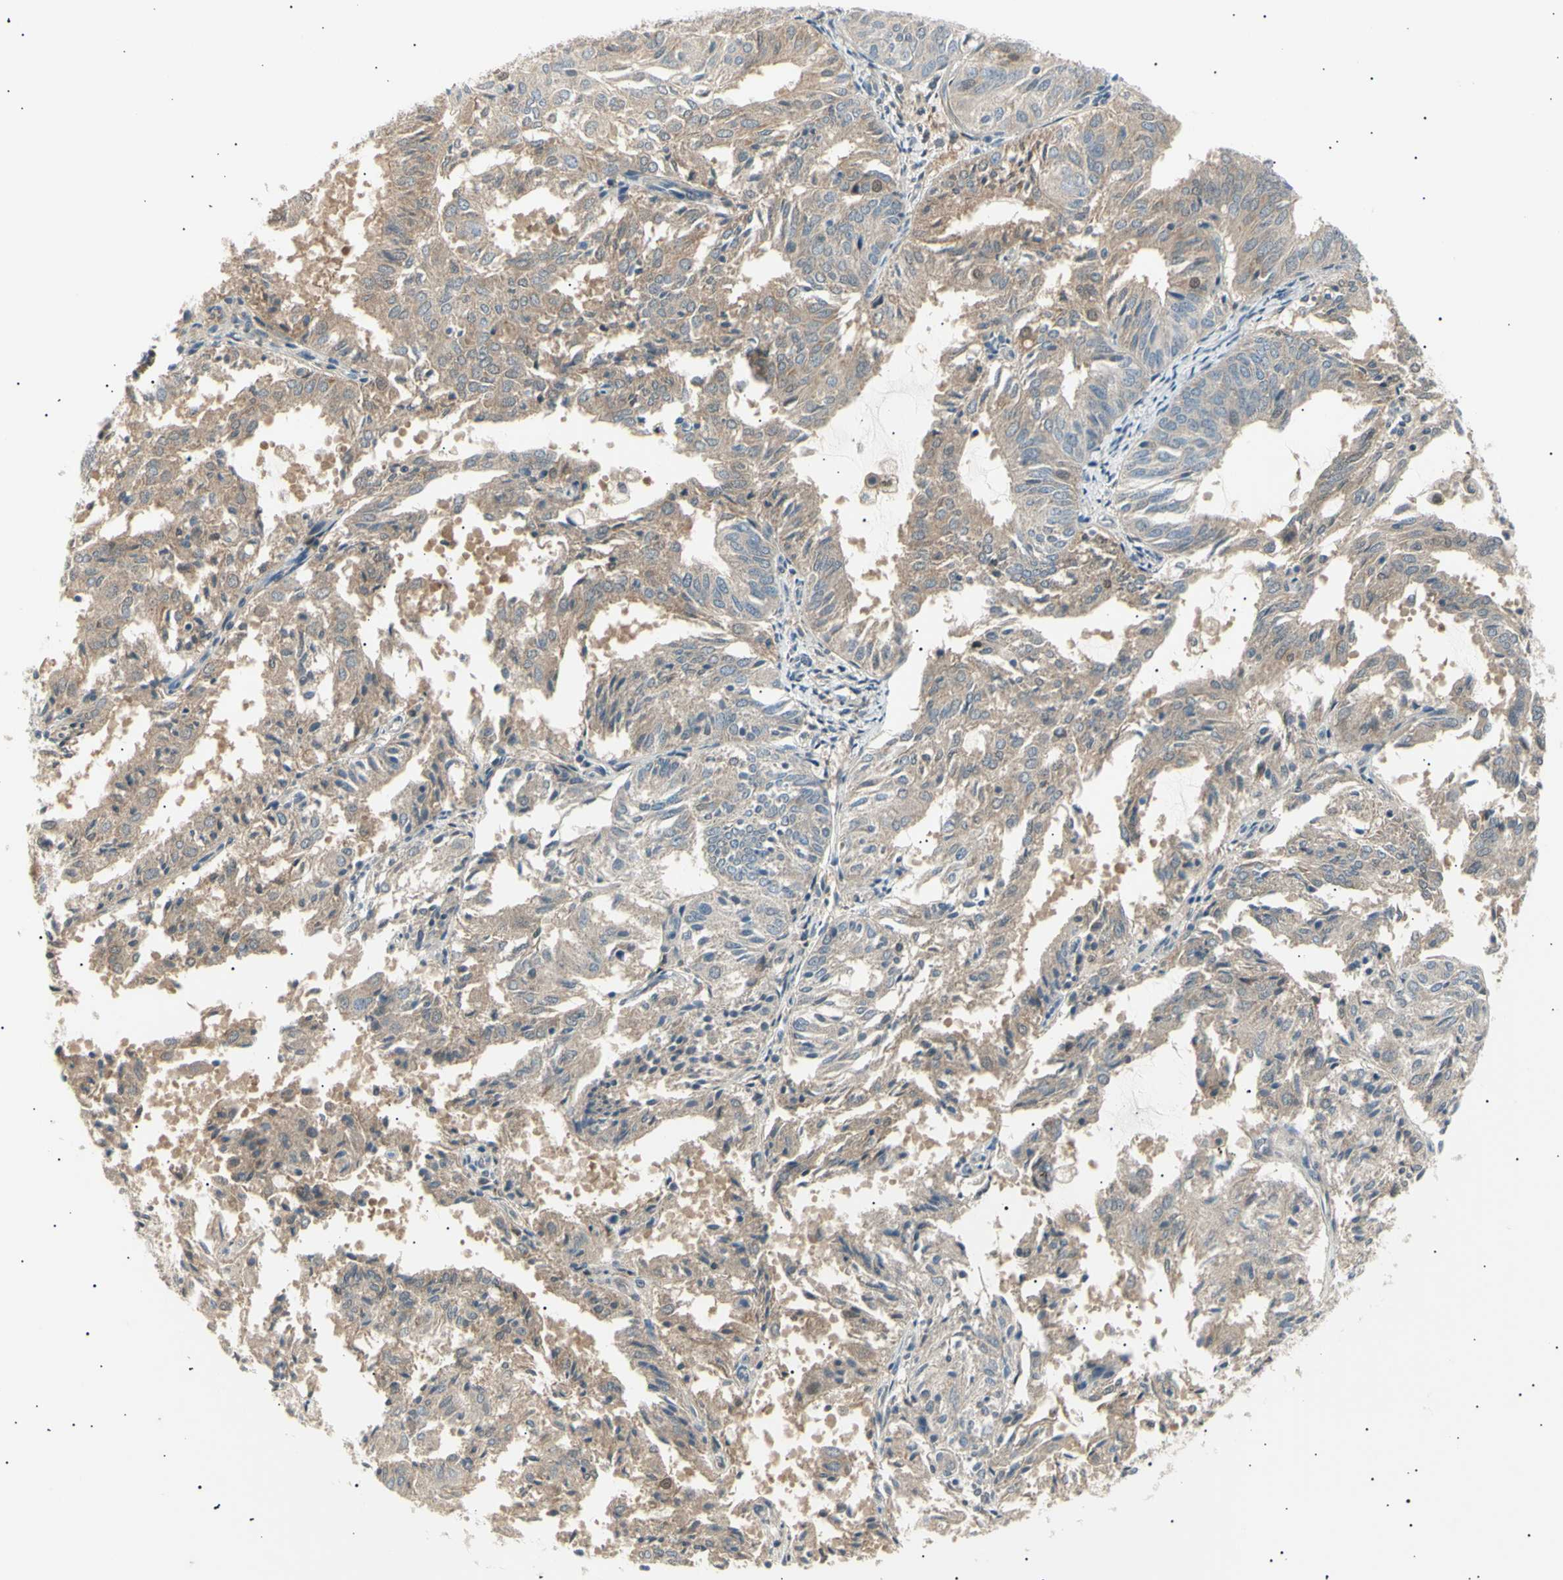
{"staining": {"intensity": "weak", "quantity": ">75%", "location": "cytoplasmic/membranous"}, "tissue": "endometrial cancer", "cell_type": "Tumor cells", "image_type": "cancer", "snomed": [{"axis": "morphology", "description": "Adenocarcinoma, NOS"}, {"axis": "topography", "description": "Uterus"}], "caption": "About >75% of tumor cells in human endometrial adenocarcinoma demonstrate weak cytoplasmic/membranous protein positivity as visualized by brown immunohistochemical staining.", "gene": "LHPP", "patient": {"sex": "female", "age": 60}}